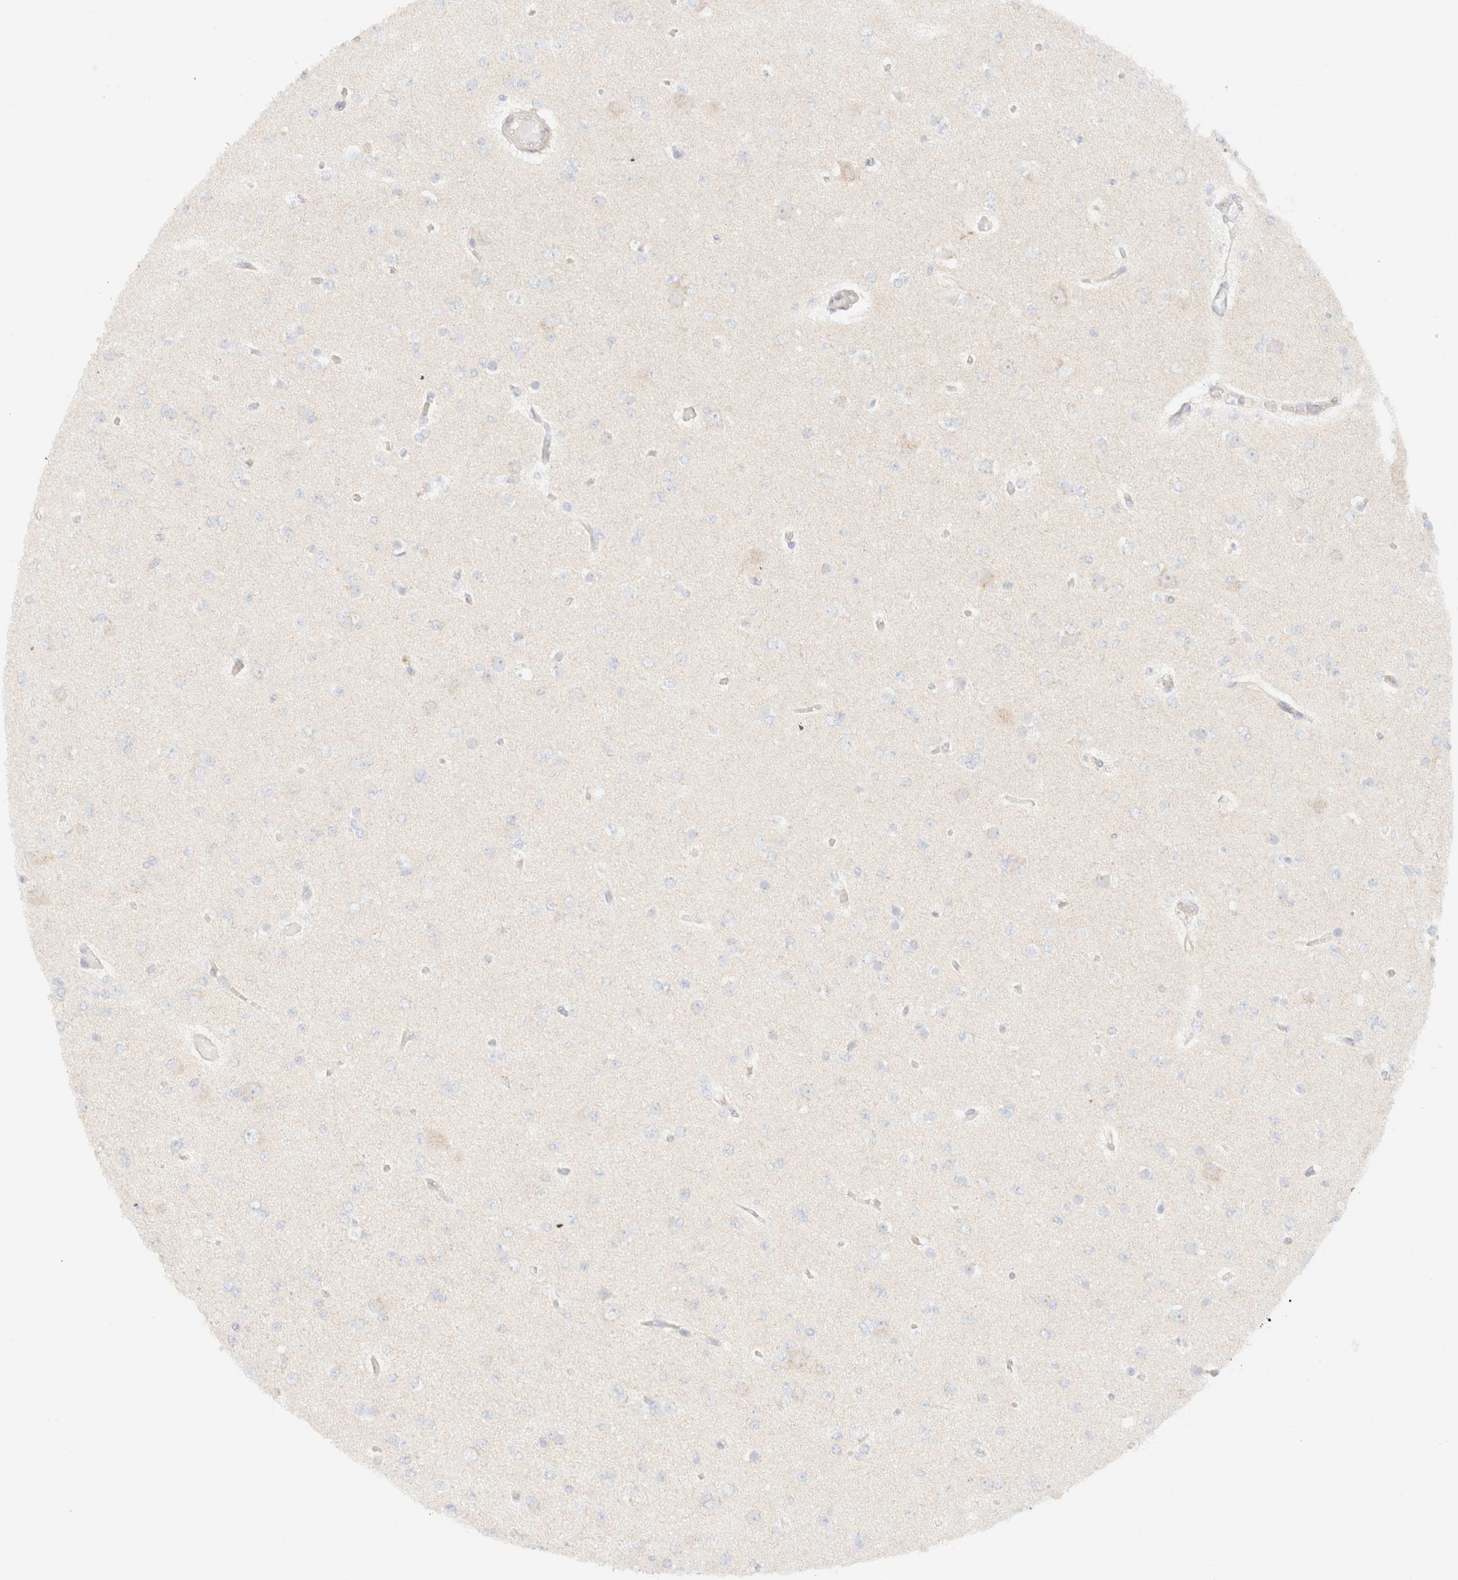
{"staining": {"intensity": "negative", "quantity": "none", "location": "none"}, "tissue": "glioma", "cell_type": "Tumor cells", "image_type": "cancer", "snomed": [{"axis": "morphology", "description": "Glioma, malignant, Low grade"}, {"axis": "topography", "description": "Brain"}], "caption": "Image shows no protein staining in tumor cells of malignant glioma (low-grade) tissue. (DAB IHC, high magnification).", "gene": "MYO10", "patient": {"sex": "female", "age": 22}}